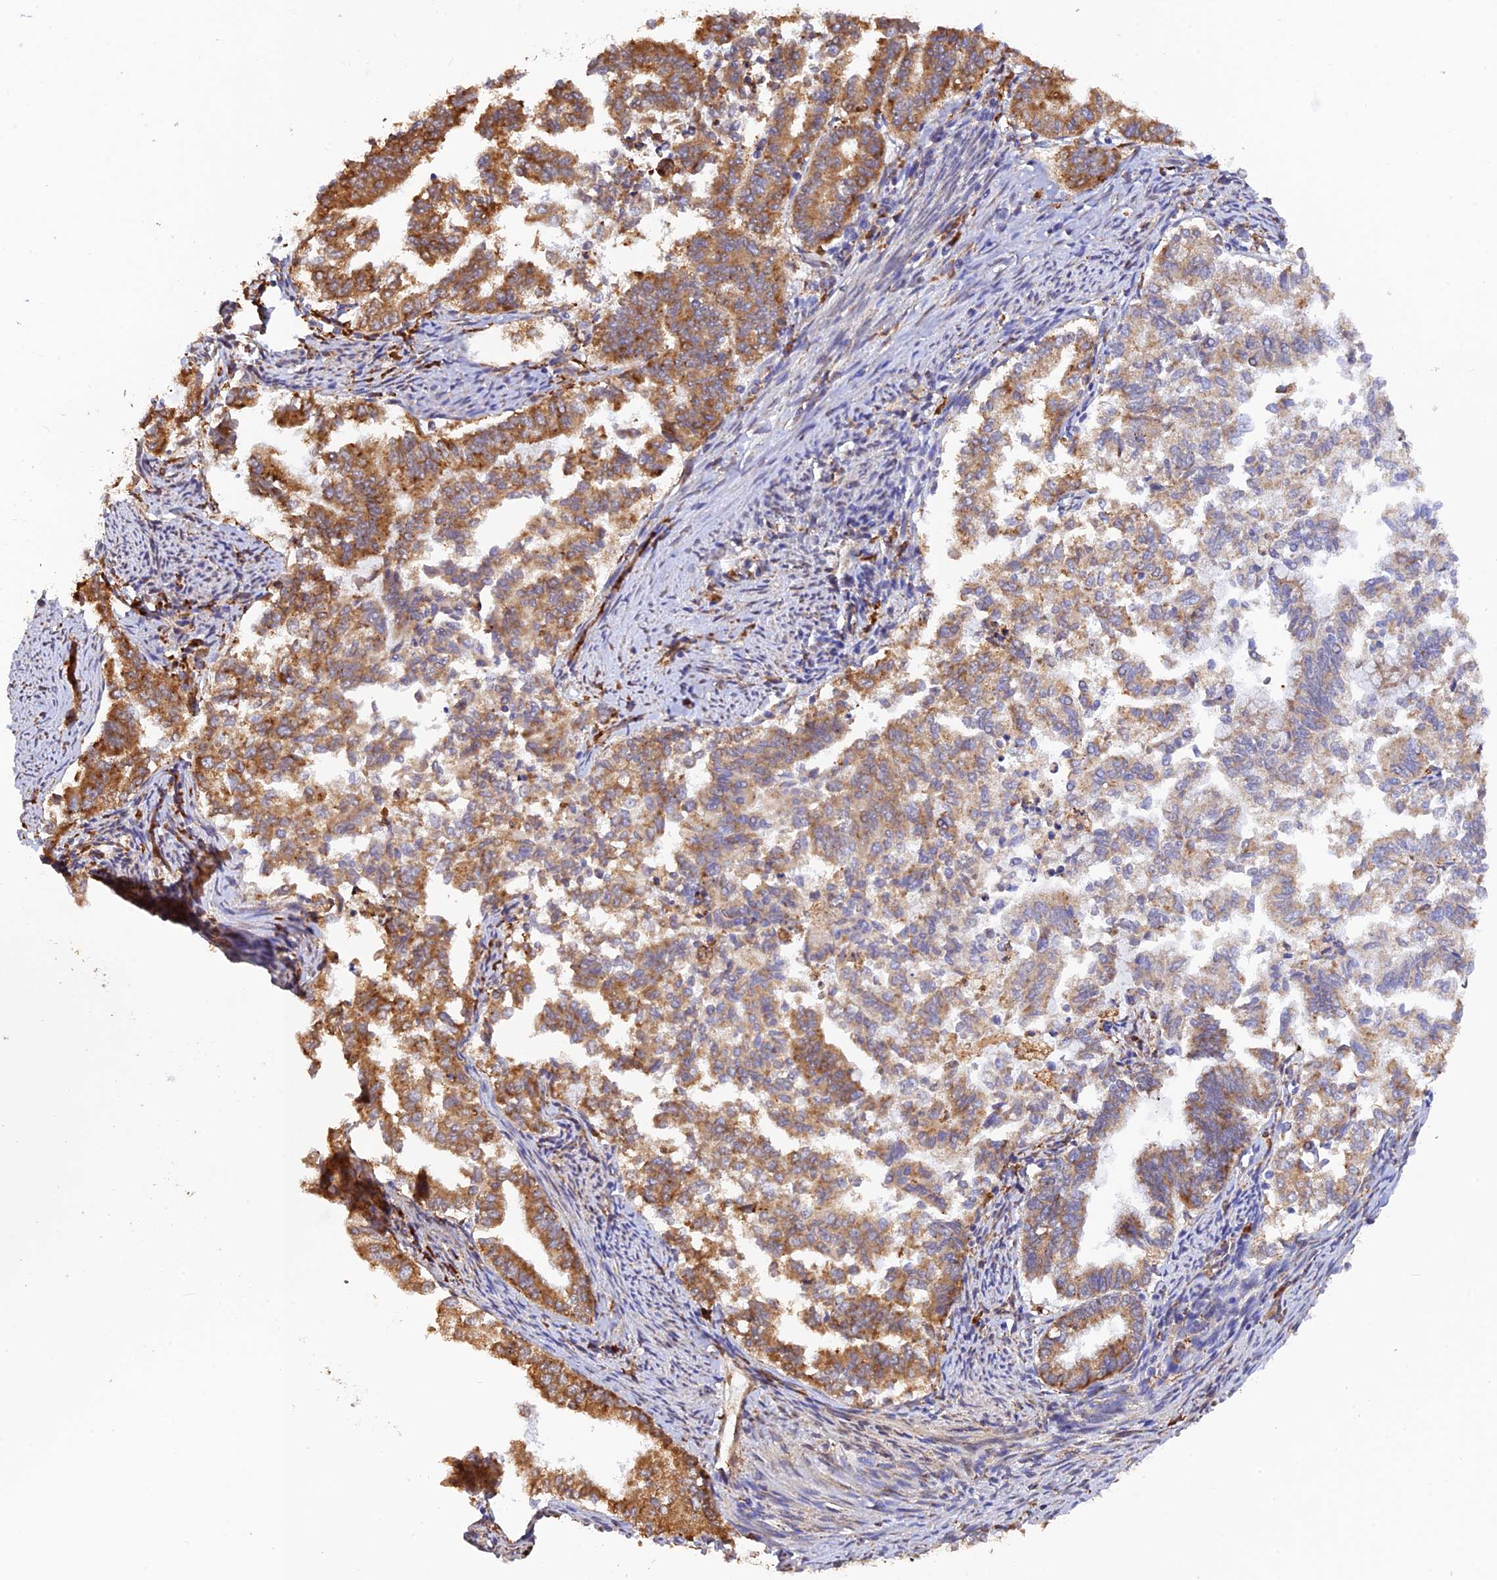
{"staining": {"intensity": "strong", "quantity": "25%-75%", "location": "cytoplasmic/membranous"}, "tissue": "endometrial cancer", "cell_type": "Tumor cells", "image_type": "cancer", "snomed": [{"axis": "morphology", "description": "Adenocarcinoma, NOS"}, {"axis": "topography", "description": "Endometrium"}], "caption": "Endometrial adenocarcinoma stained for a protein shows strong cytoplasmic/membranous positivity in tumor cells.", "gene": "RPL5", "patient": {"sex": "female", "age": 79}}